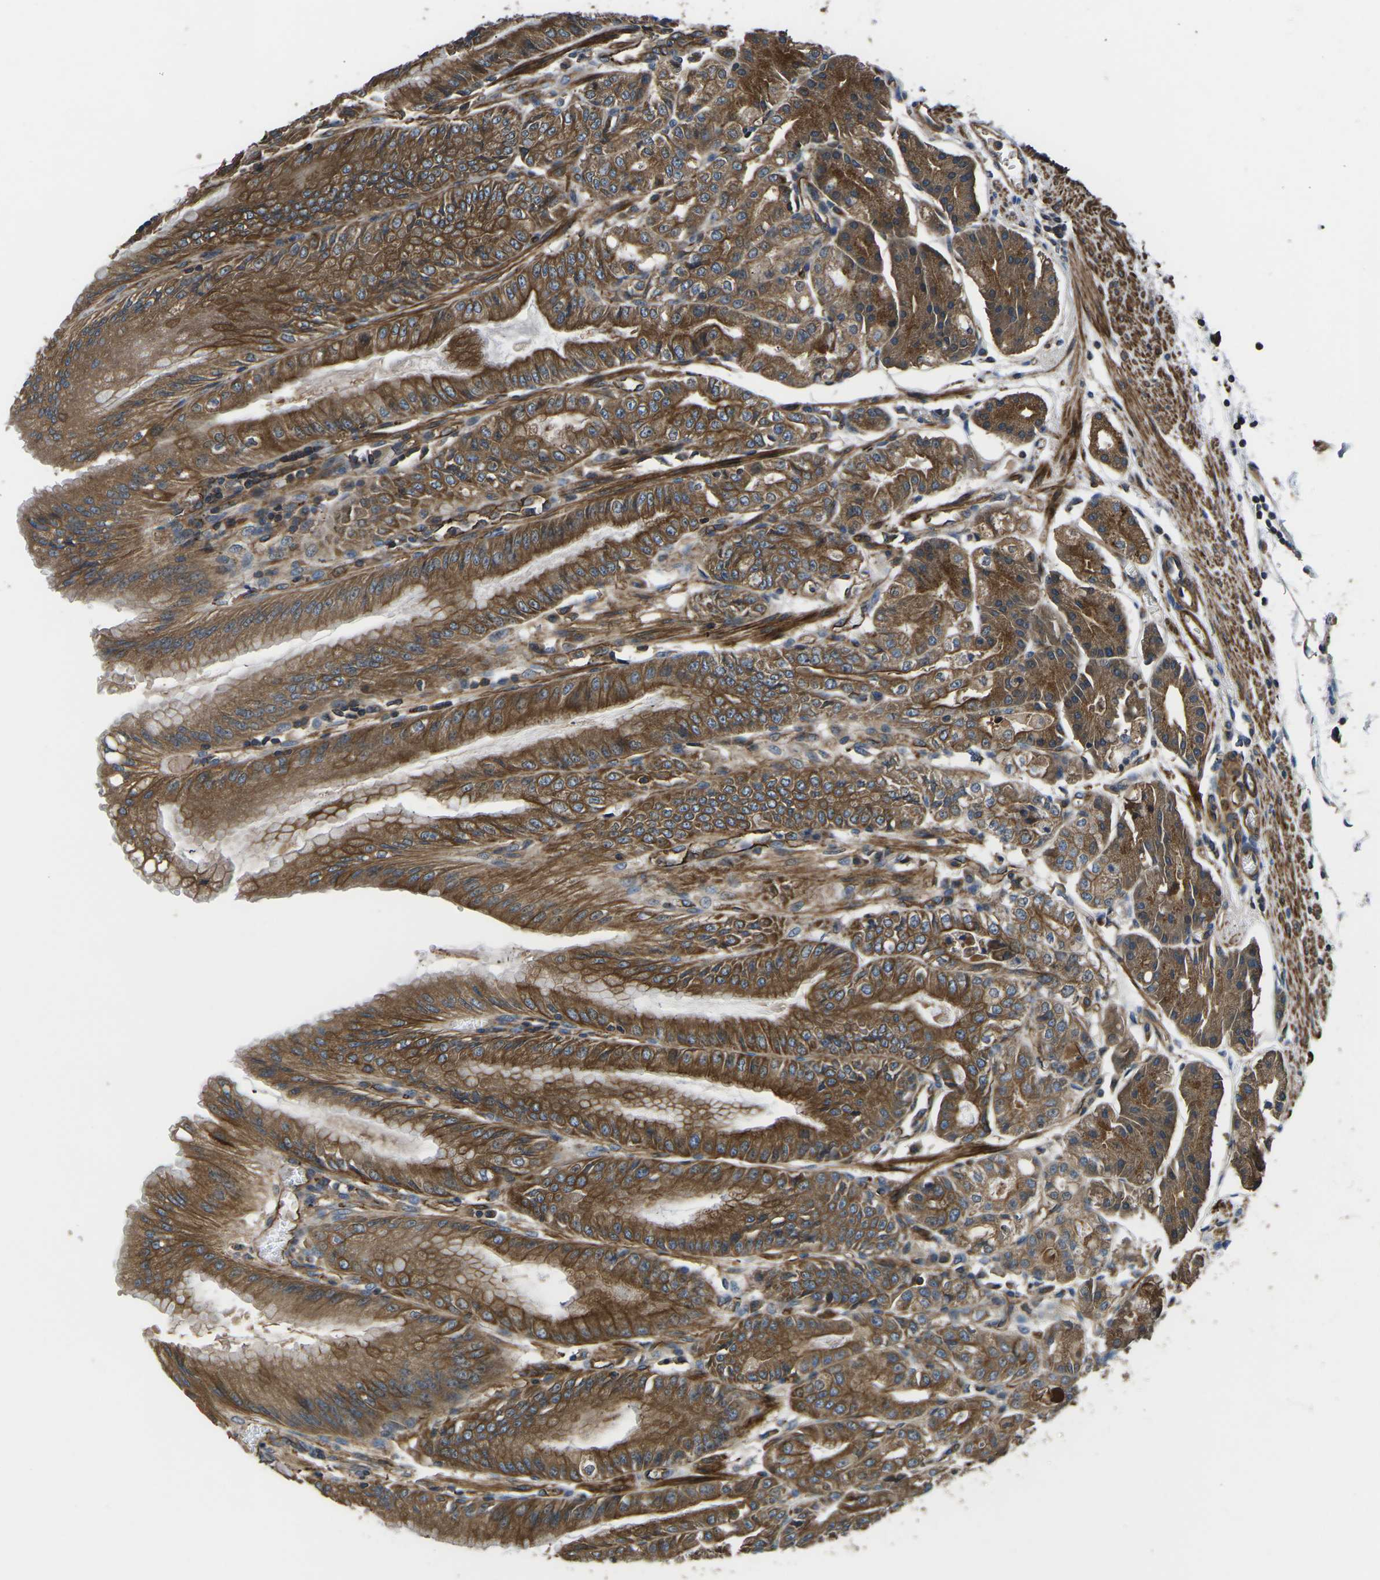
{"staining": {"intensity": "moderate", "quantity": ">75%", "location": "cytoplasmic/membranous"}, "tissue": "stomach", "cell_type": "Glandular cells", "image_type": "normal", "snomed": [{"axis": "morphology", "description": "Normal tissue, NOS"}, {"axis": "topography", "description": "Stomach, lower"}], "caption": "Immunohistochemistry (IHC) of normal stomach reveals medium levels of moderate cytoplasmic/membranous positivity in about >75% of glandular cells.", "gene": "KCNJ15", "patient": {"sex": "male", "age": 71}}